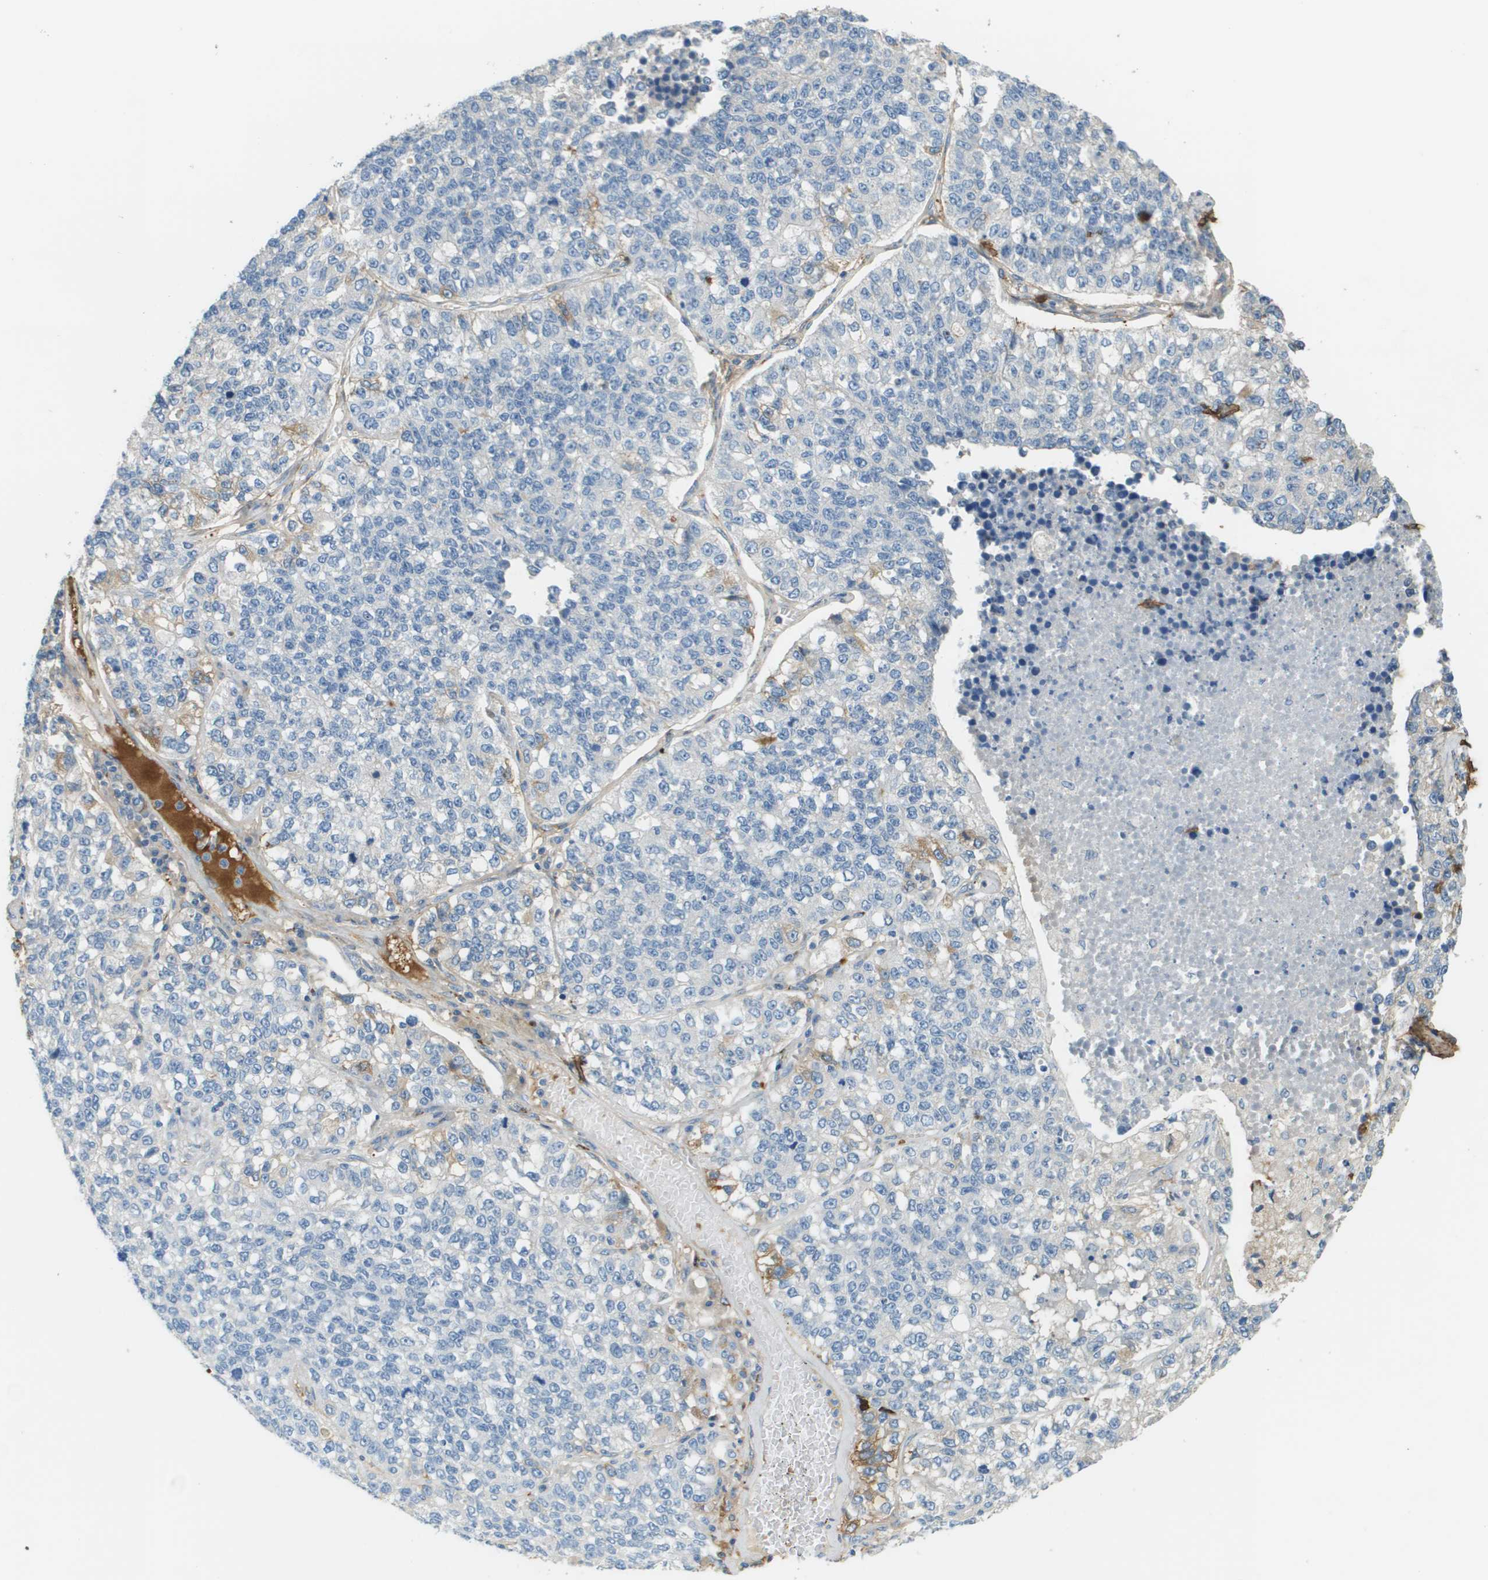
{"staining": {"intensity": "negative", "quantity": "none", "location": "none"}, "tissue": "lung cancer", "cell_type": "Tumor cells", "image_type": "cancer", "snomed": [{"axis": "morphology", "description": "Adenocarcinoma, NOS"}, {"axis": "topography", "description": "Lung"}], "caption": "Immunohistochemistry (IHC) of human adenocarcinoma (lung) shows no positivity in tumor cells. Nuclei are stained in blue.", "gene": "DCN", "patient": {"sex": "male", "age": 49}}